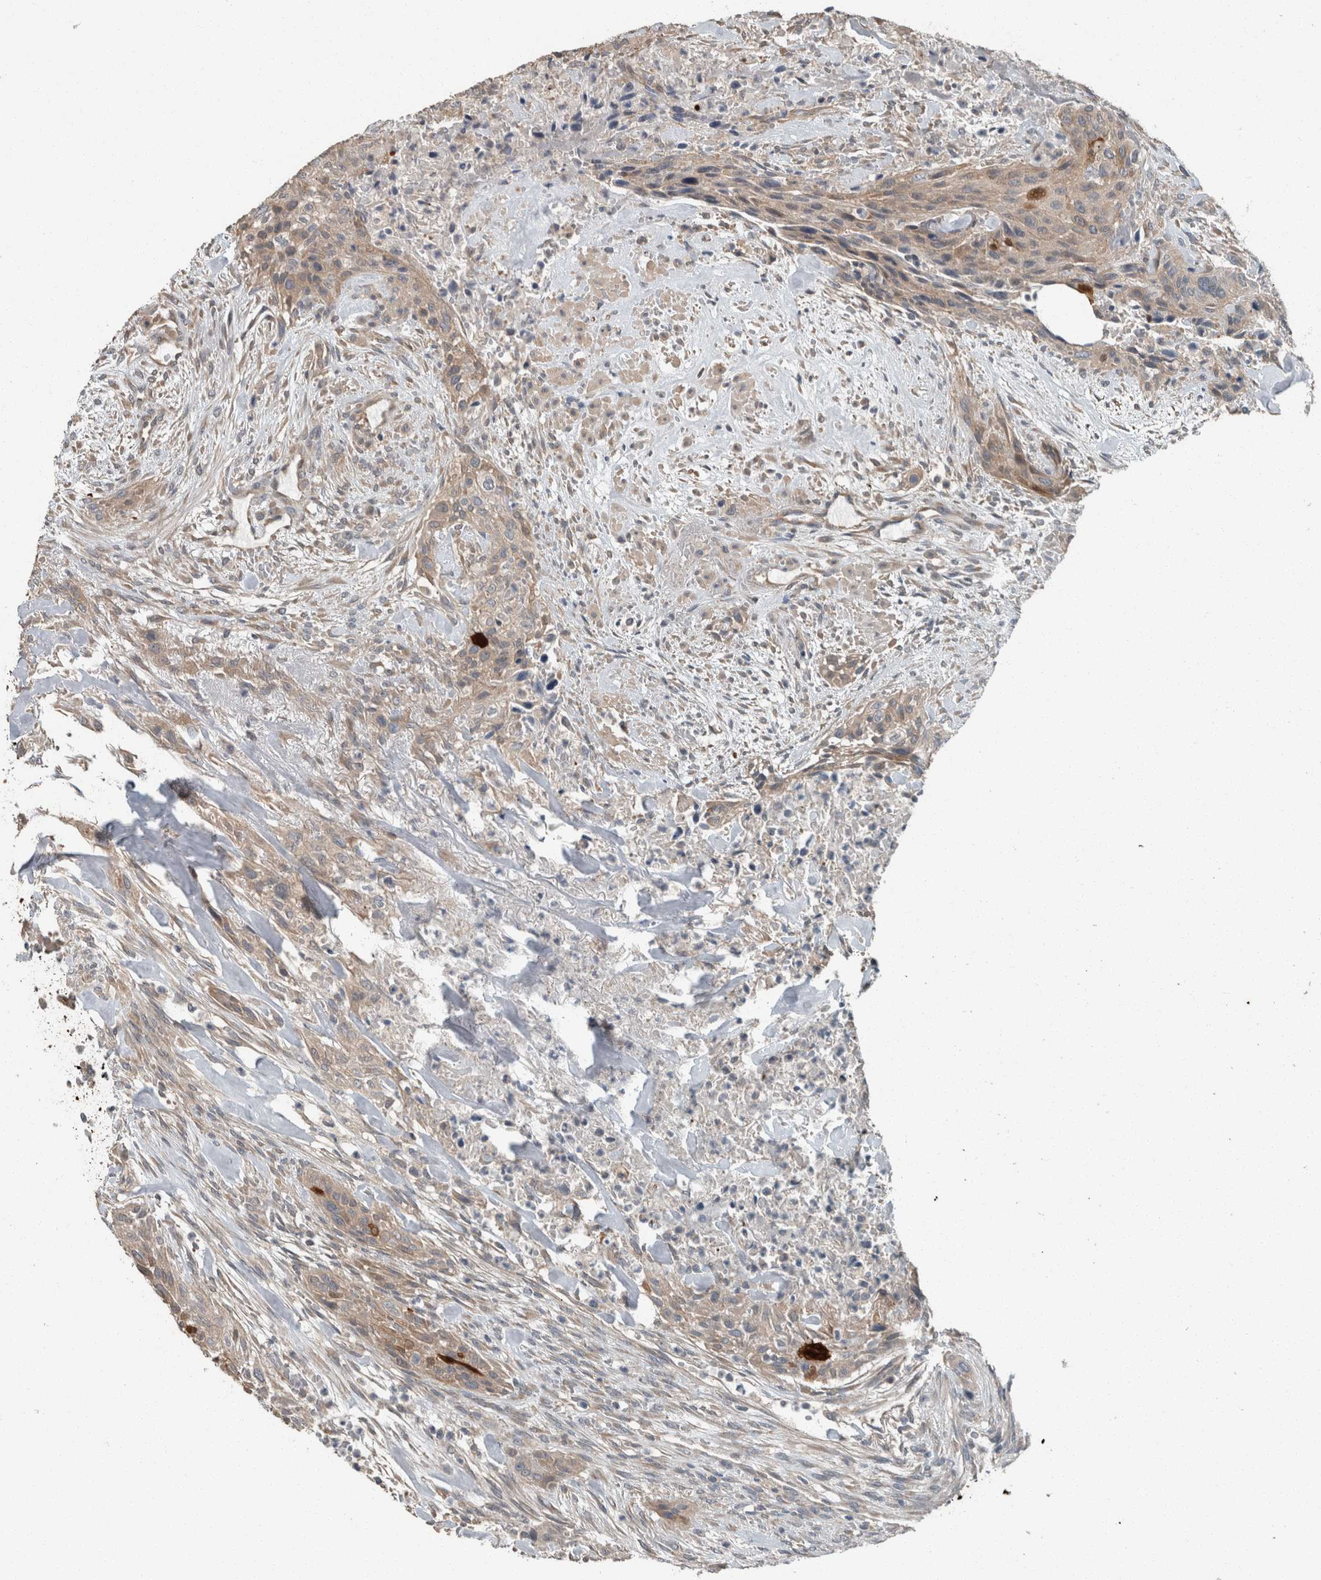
{"staining": {"intensity": "weak", "quantity": "25%-75%", "location": "cytoplasmic/membranous"}, "tissue": "urothelial cancer", "cell_type": "Tumor cells", "image_type": "cancer", "snomed": [{"axis": "morphology", "description": "Urothelial carcinoma, High grade"}, {"axis": "topography", "description": "Urinary bladder"}], "caption": "DAB immunohistochemical staining of human urothelial cancer demonstrates weak cytoplasmic/membranous protein positivity in about 25%-75% of tumor cells.", "gene": "KNTC1", "patient": {"sex": "male", "age": 35}}